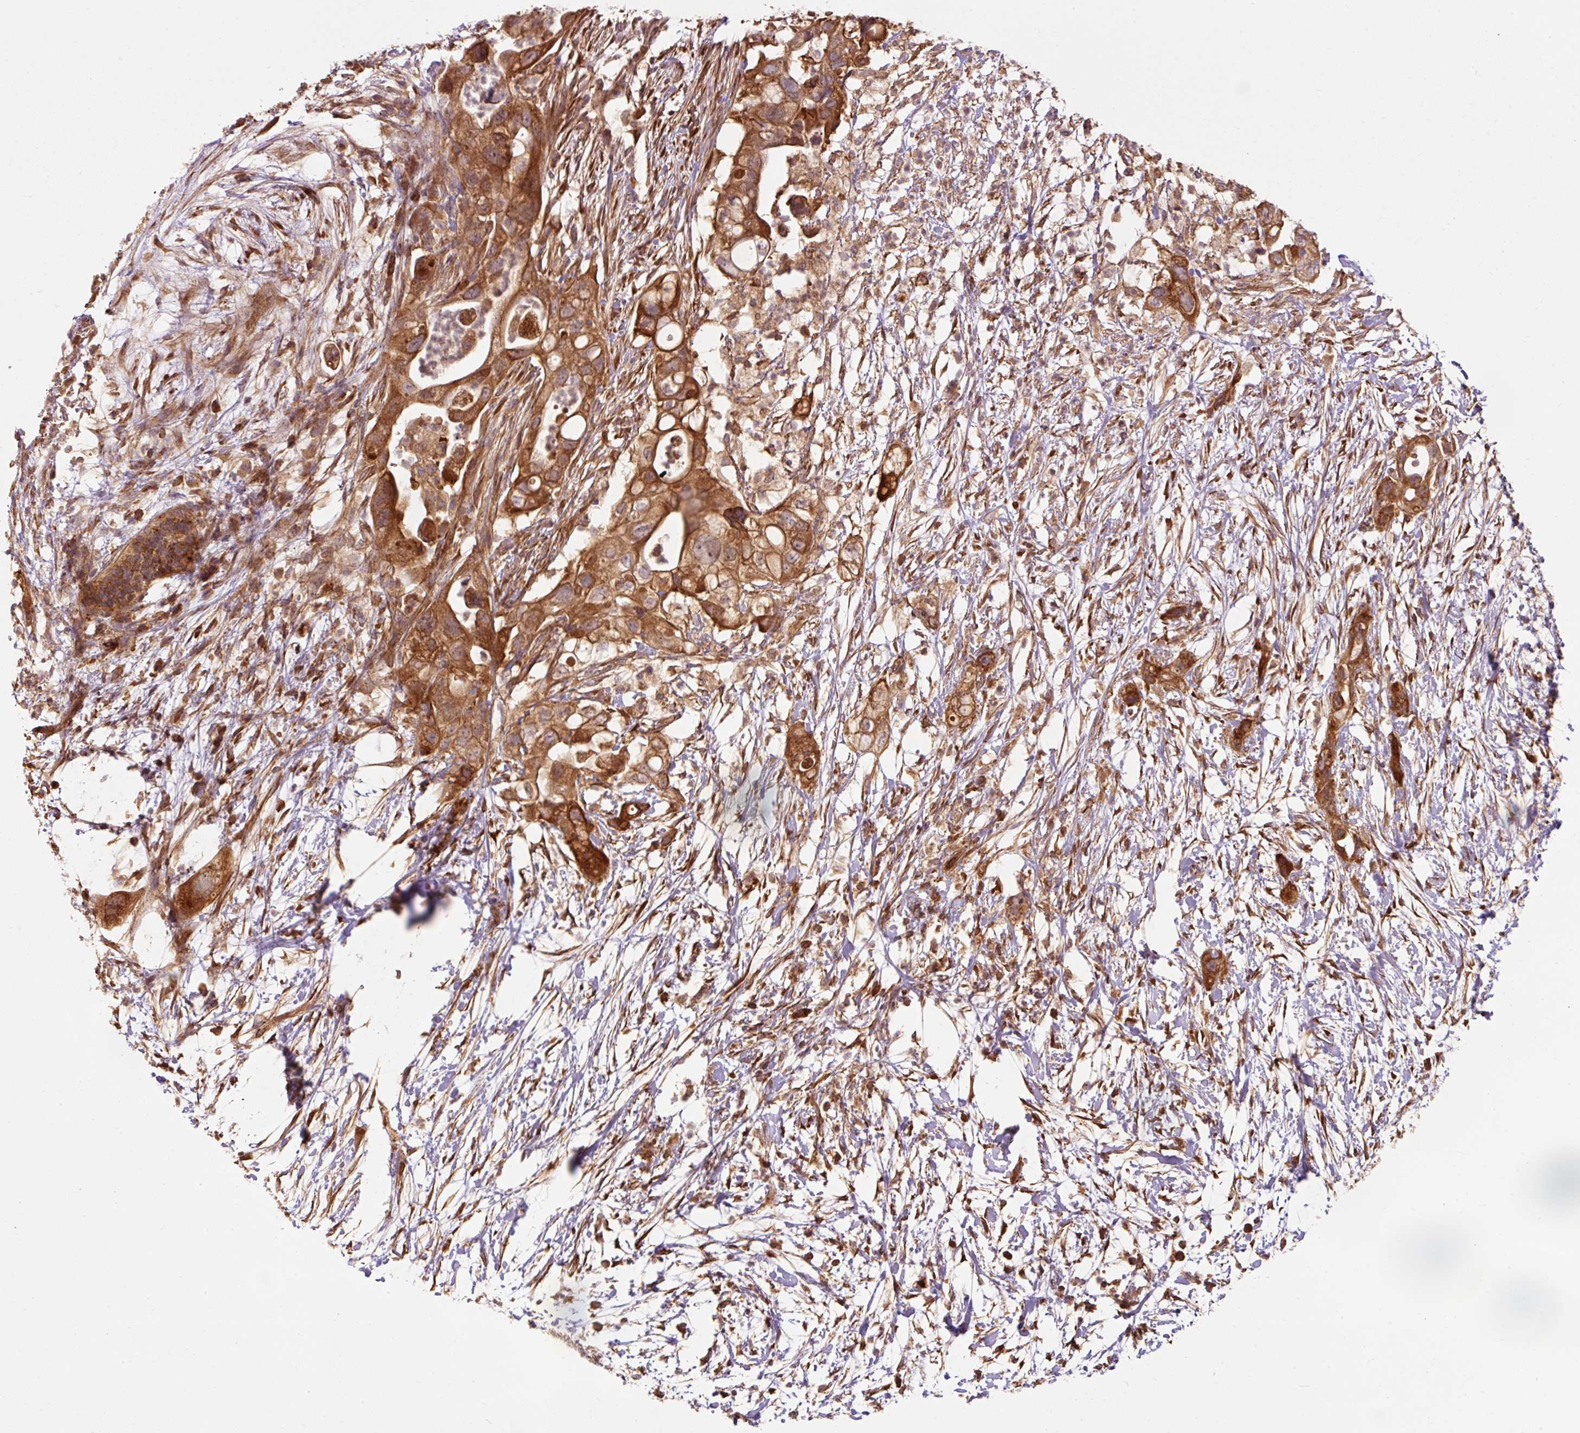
{"staining": {"intensity": "strong", "quantity": ">75%", "location": "cytoplasmic/membranous"}, "tissue": "pancreatic cancer", "cell_type": "Tumor cells", "image_type": "cancer", "snomed": [{"axis": "morphology", "description": "Adenocarcinoma, NOS"}, {"axis": "topography", "description": "Pancreas"}], "caption": "Pancreatic adenocarcinoma stained with DAB (3,3'-diaminobenzidine) IHC reveals high levels of strong cytoplasmic/membranous staining in about >75% of tumor cells. (Stains: DAB (3,3'-diaminobenzidine) in brown, nuclei in blue, Microscopy: brightfield microscopy at high magnification).", "gene": "PDAP1", "patient": {"sex": "female", "age": 72}}